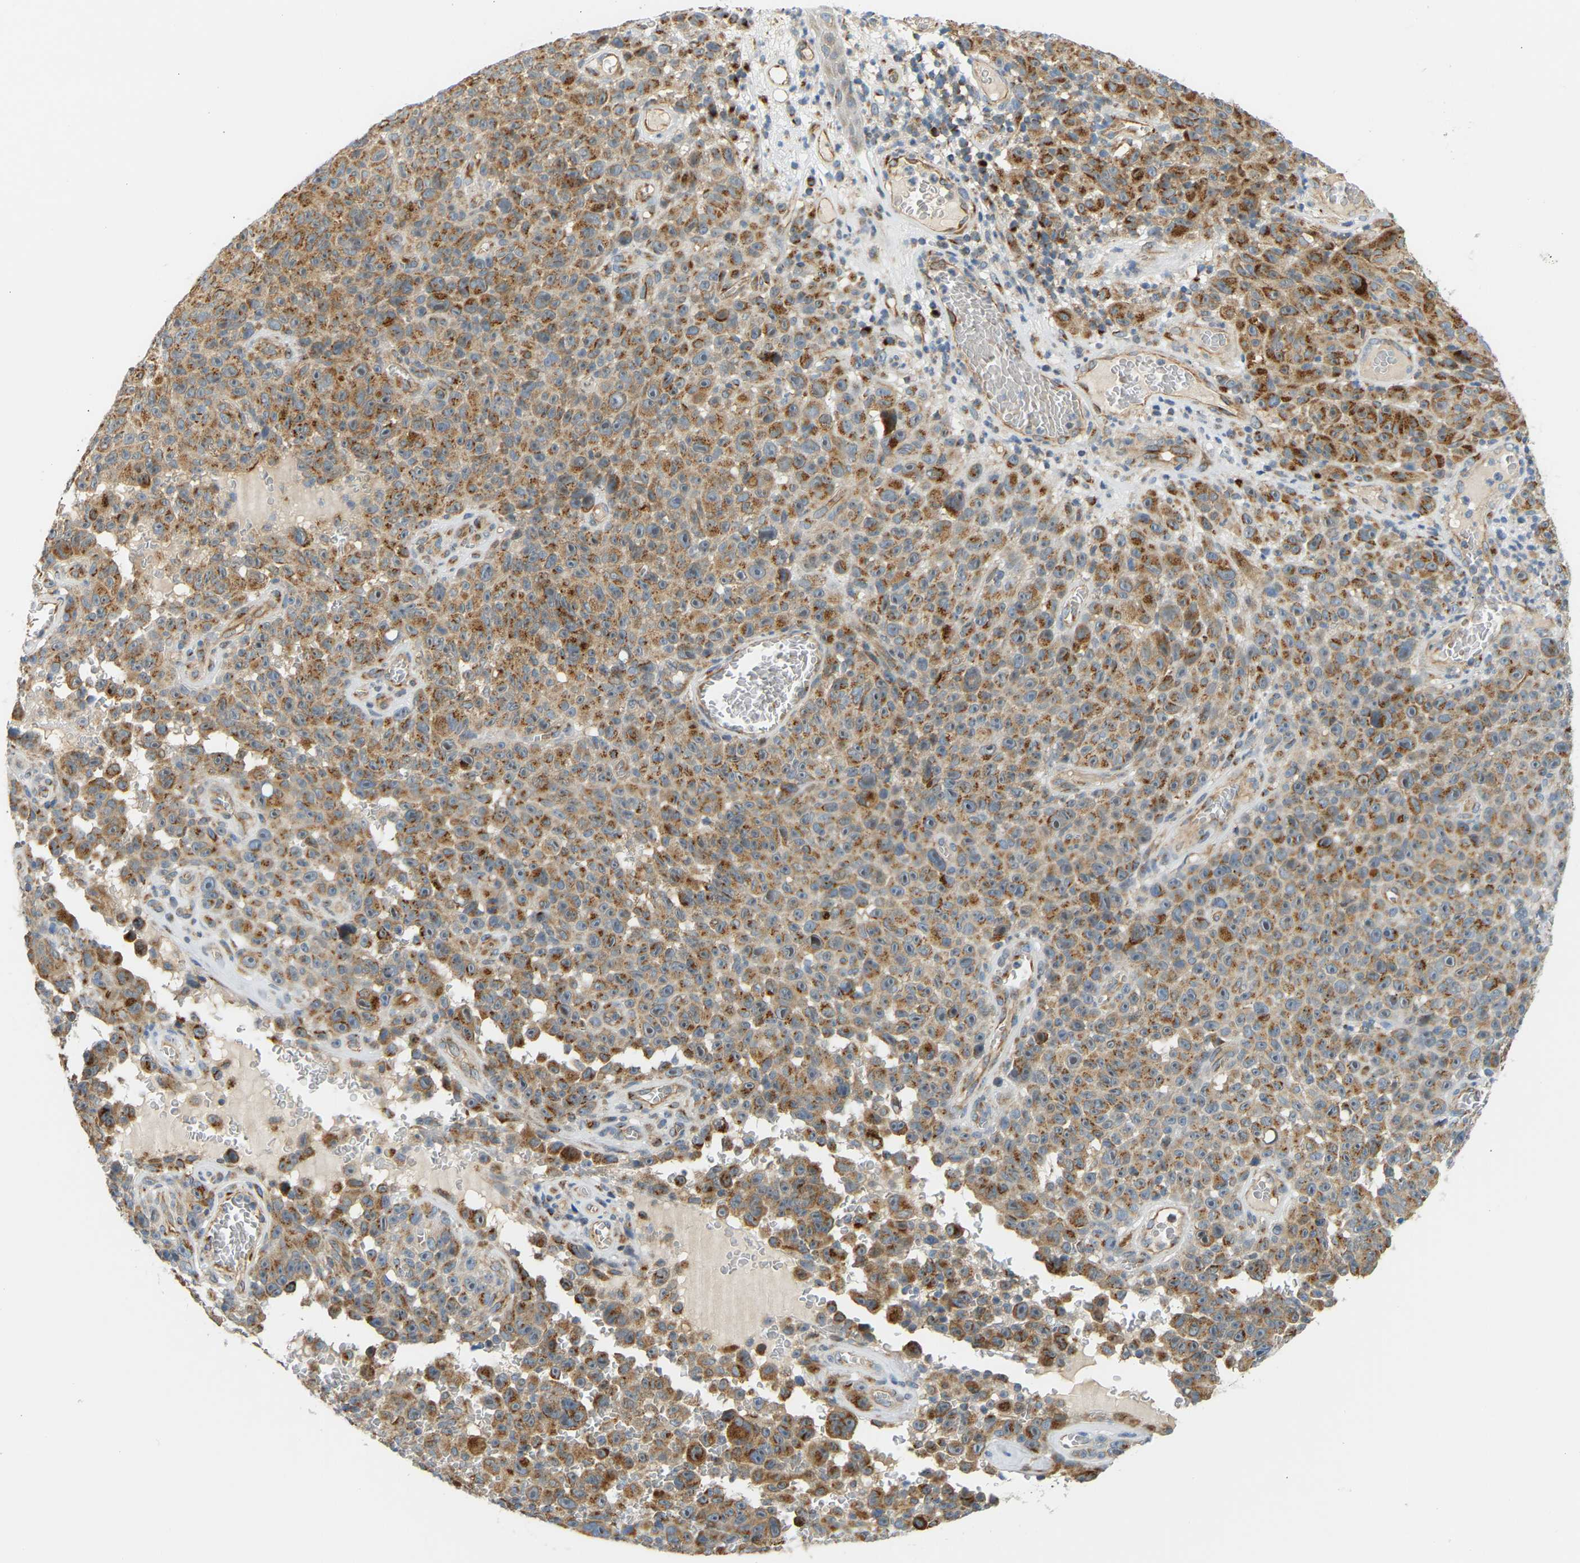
{"staining": {"intensity": "strong", "quantity": ">75%", "location": "cytoplasmic/membranous"}, "tissue": "melanoma", "cell_type": "Tumor cells", "image_type": "cancer", "snomed": [{"axis": "morphology", "description": "Malignant melanoma, NOS"}, {"axis": "topography", "description": "Skin"}], "caption": "Immunohistochemistry of melanoma reveals high levels of strong cytoplasmic/membranous expression in approximately >75% of tumor cells. (Stains: DAB (3,3'-diaminobenzidine) in brown, nuclei in blue, Microscopy: brightfield microscopy at high magnification).", "gene": "YIPF2", "patient": {"sex": "female", "age": 82}}